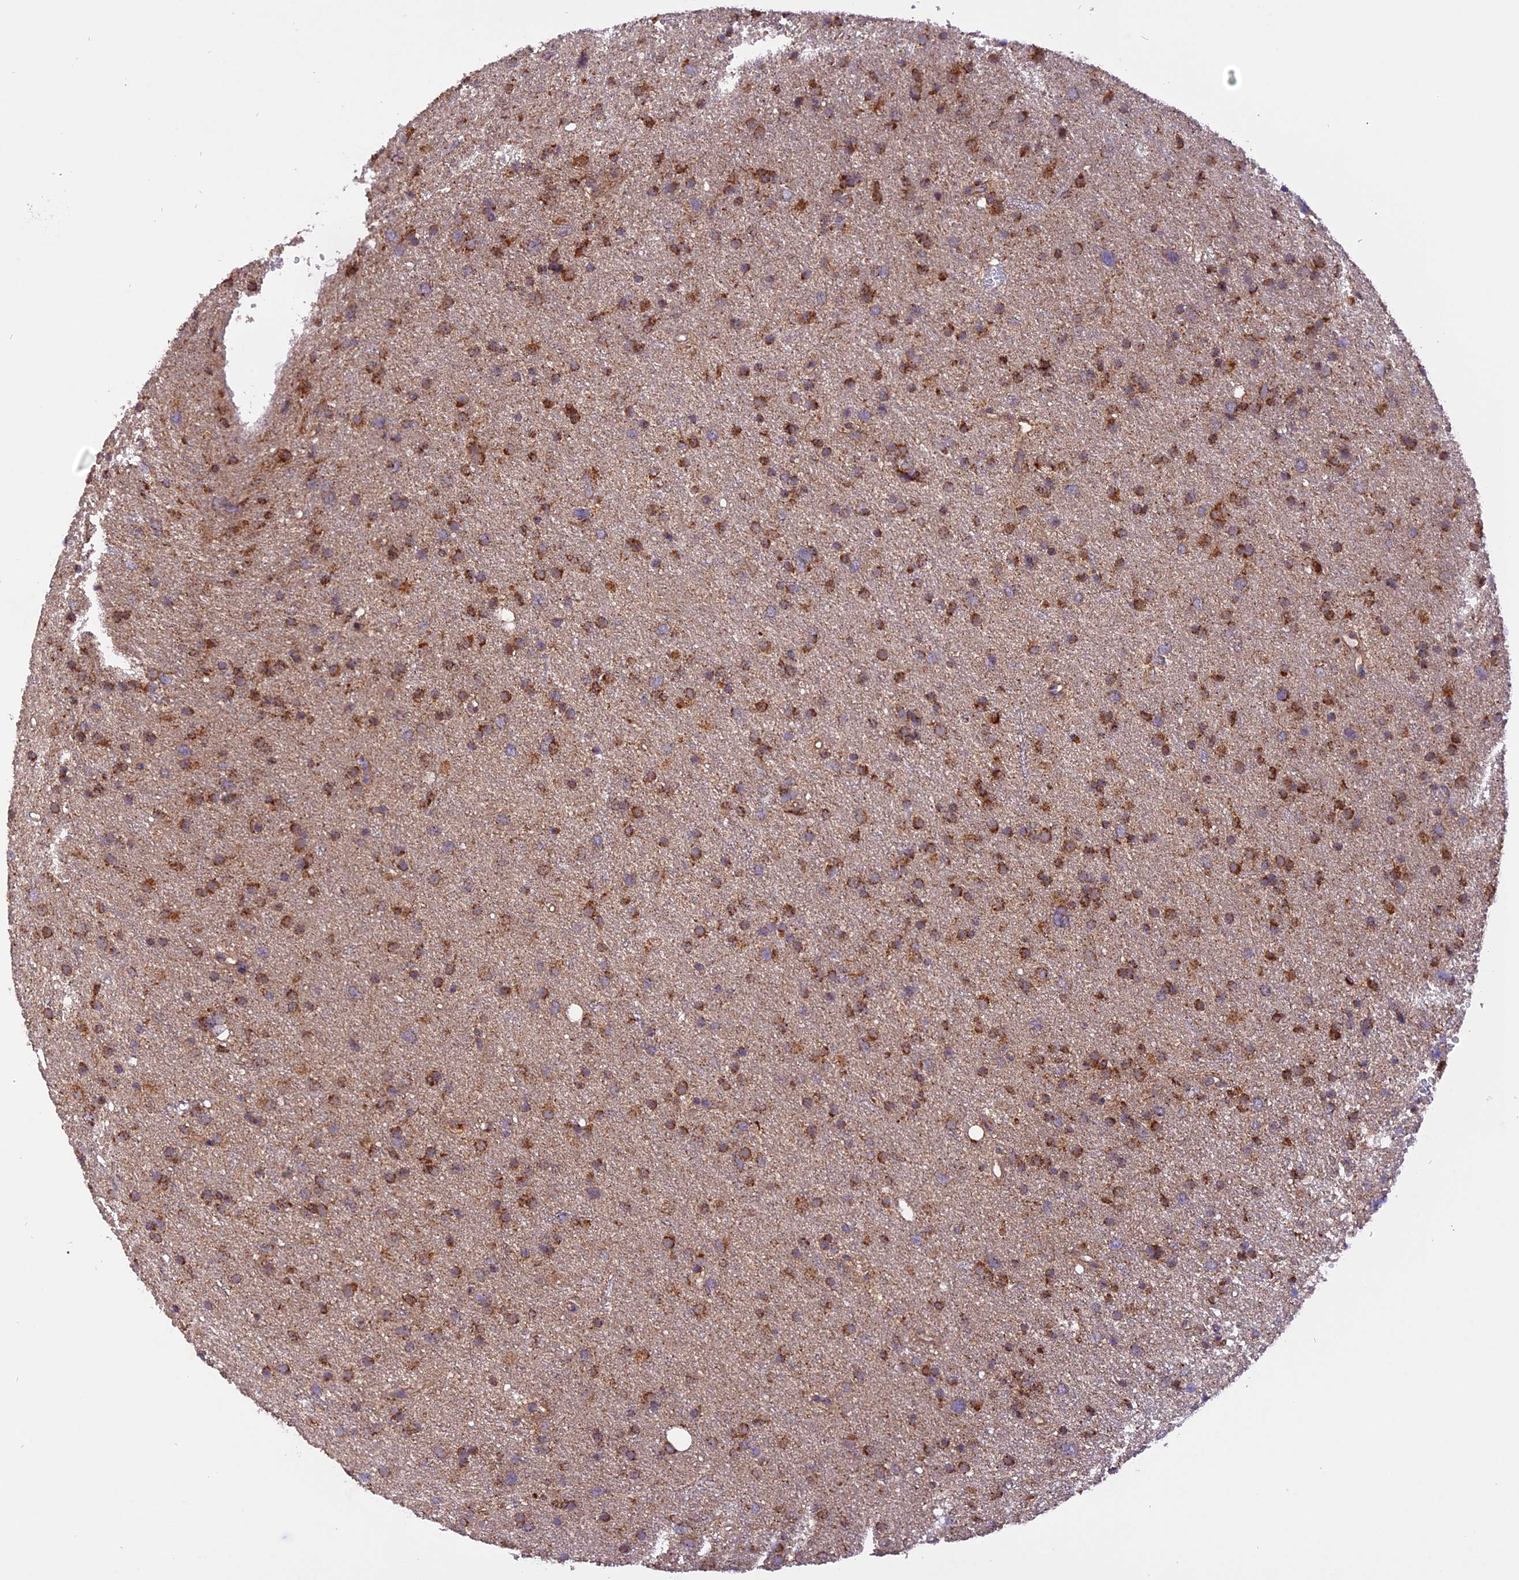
{"staining": {"intensity": "strong", "quantity": ">75%", "location": "cytoplasmic/membranous"}, "tissue": "glioma", "cell_type": "Tumor cells", "image_type": "cancer", "snomed": [{"axis": "morphology", "description": "Glioma, malignant, Low grade"}, {"axis": "topography", "description": "Cerebral cortex"}], "caption": "The histopathology image reveals immunohistochemical staining of low-grade glioma (malignant). There is strong cytoplasmic/membranous expression is present in about >75% of tumor cells. (IHC, brightfield microscopy, high magnification).", "gene": "PEX3", "patient": {"sex": "female", "age": 39}}